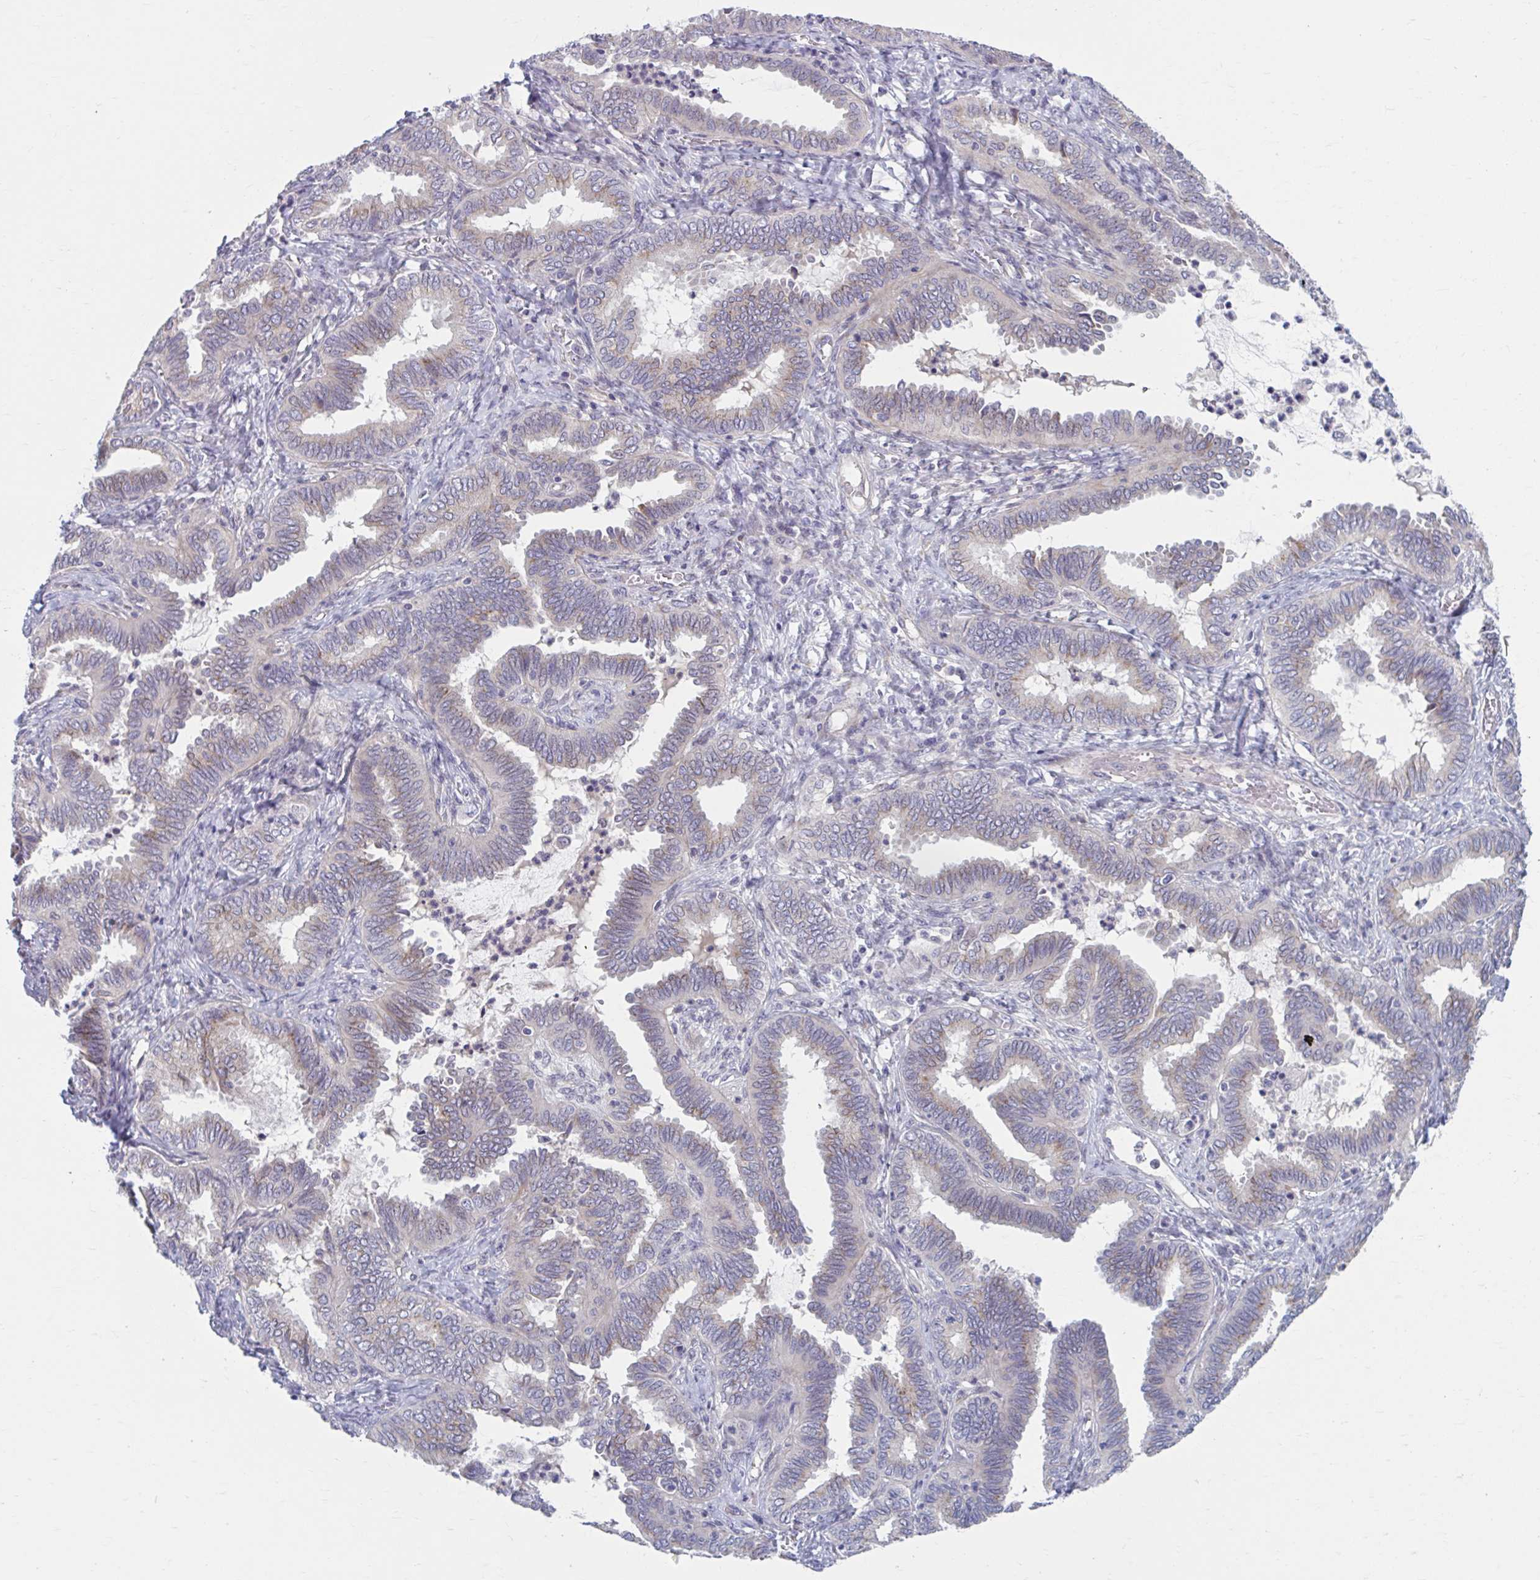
{"staining": {"intensity": "weak", "quantity": "<25%", "location": "cytoplasmic/membranous"}, "tissue": "ovarian cancer", "cell_type": "Tumor cells", "image_type": "cancer", "snomed": [{"axis": "morphology", "description": "Carcinoma, endometroid"}, {"axis": "topography", "description": "Ovary"}], "caption": "The photomicrograph shows no significant expression in tumor cells of endometroid carcinoma (ovarian).", "gene": "CHST3", "patient": {"sex": "female", "age": 70}}